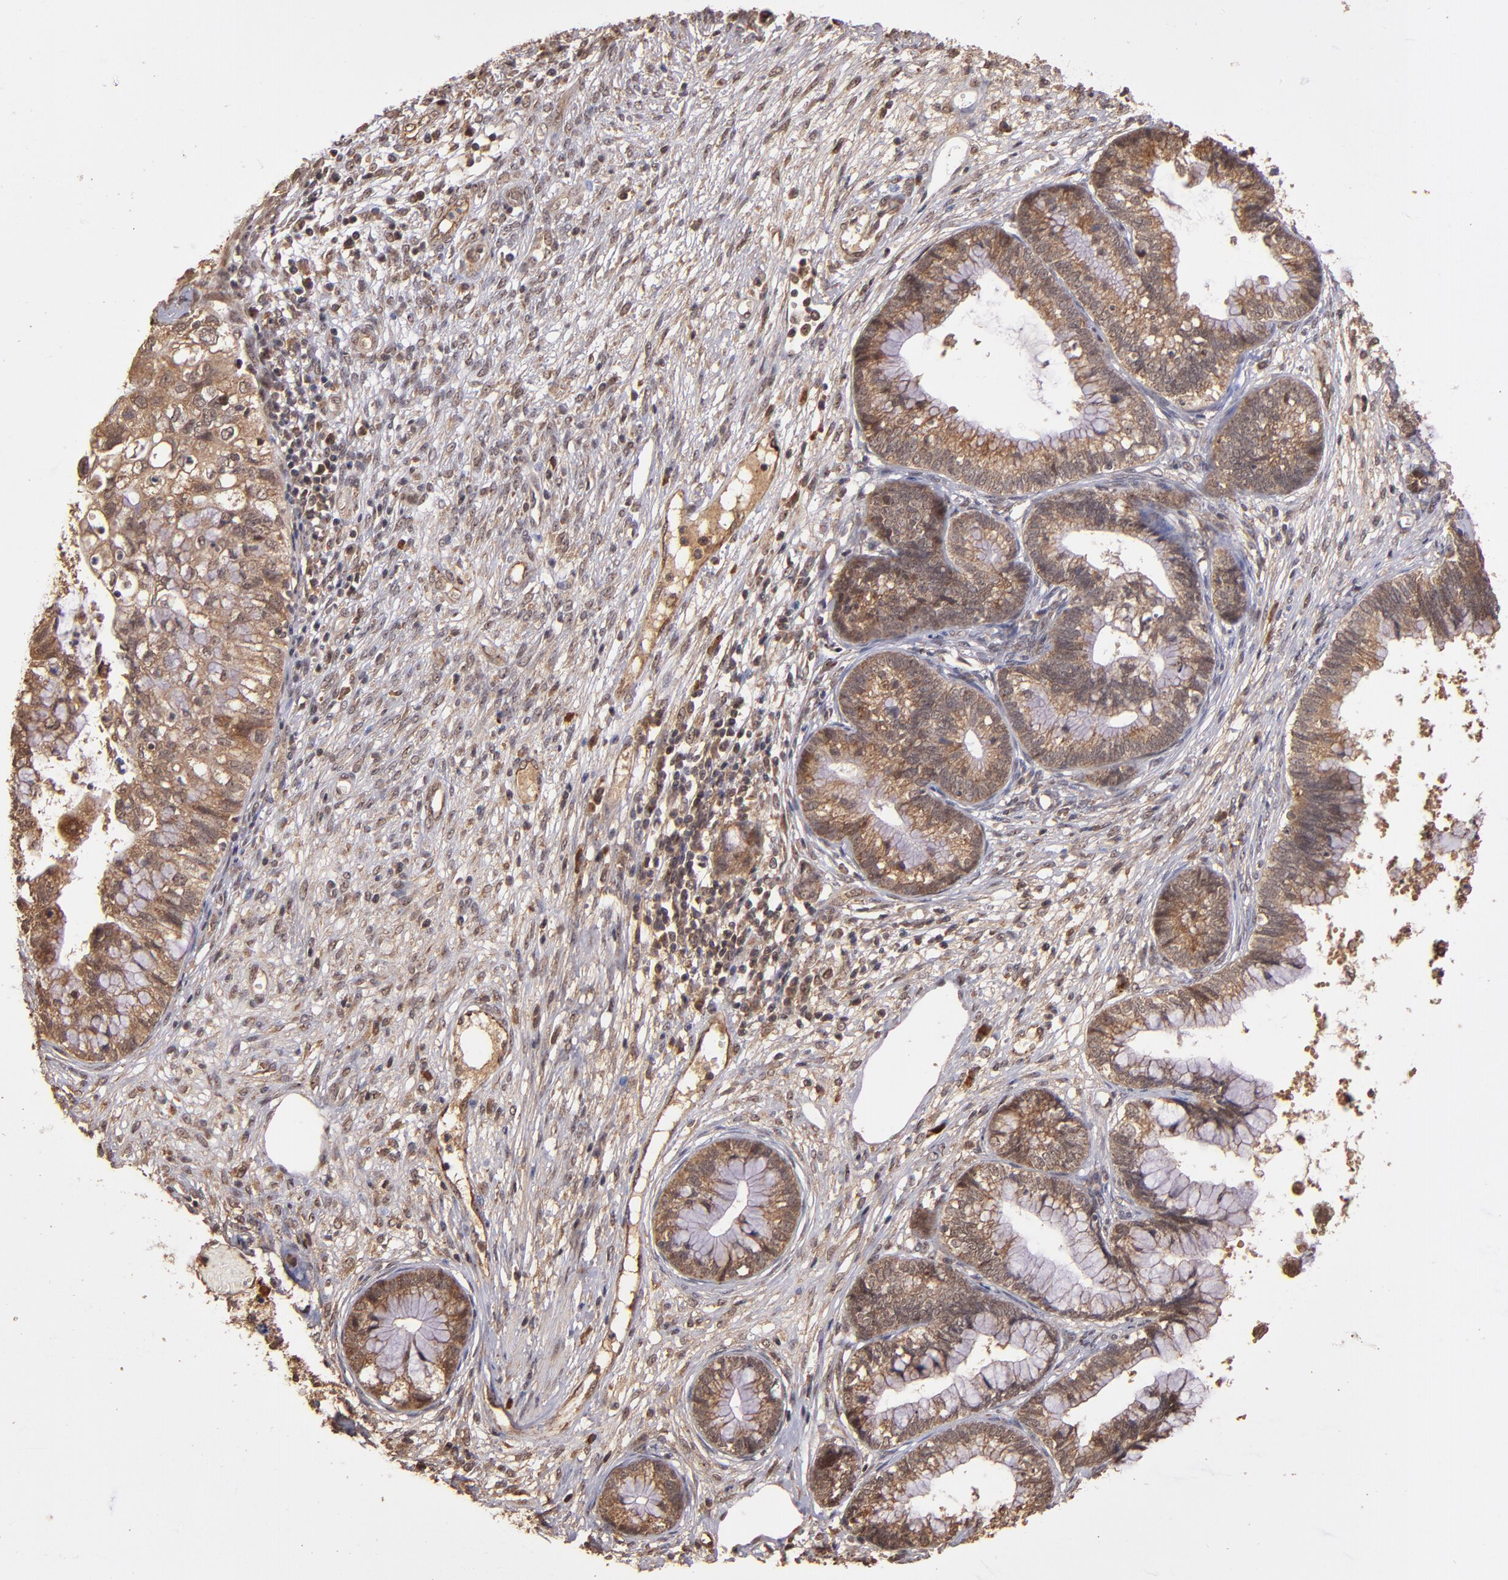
{"staining": {"intensity": "moderate", "quantity": ">75%", "location": "cytoplasmic/membranous"}, "tissue": "cervical cancer", "cell_type": "Tumor cells", "image_type": "cancer", "snomed": [{"axis": "morphology", "description": "Adenocarcinoma, NOS"}, {"axis": "topography", "description": "Cervix"}], "caption": "An image of human cervical cancer (adenocarcinoma) stained for a protein shows moderate cytoplasmic/membranous brown staining in tumor cells.", "gene": "RIOK3", "patient": {"sex": "female", "age": 44}}